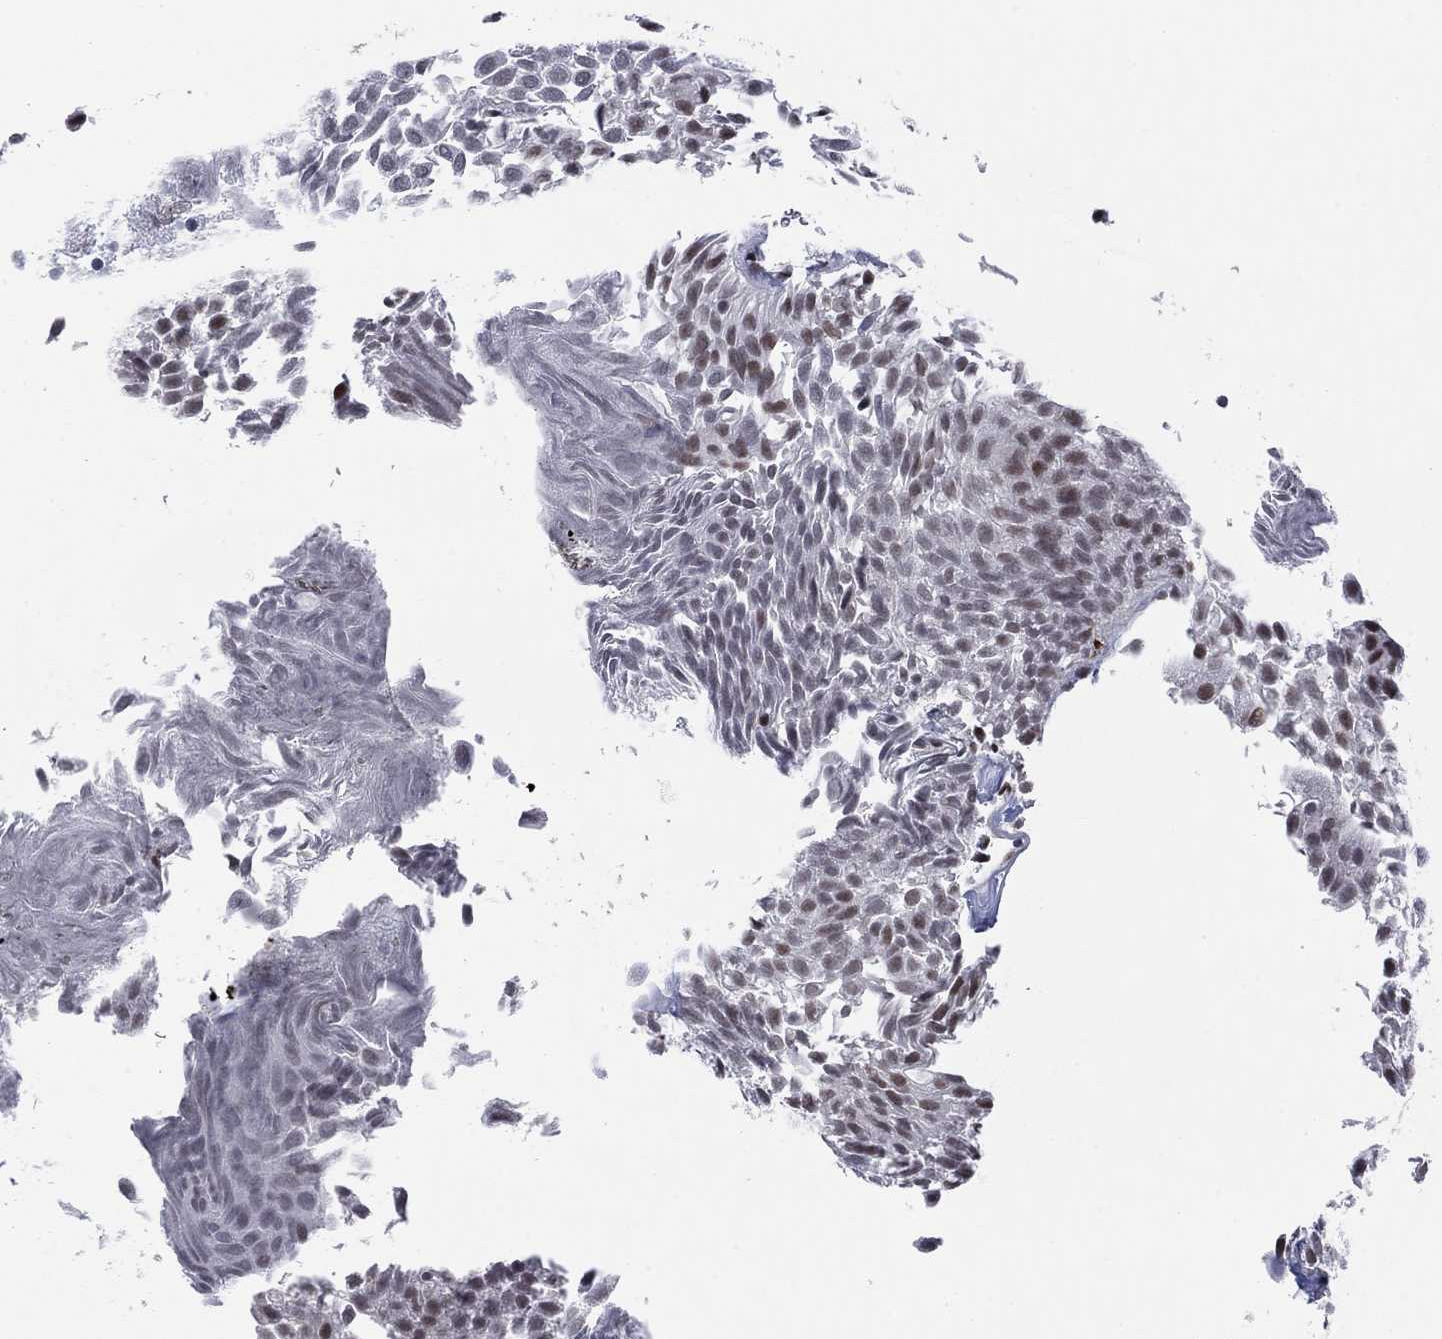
{"staining": {"intensity": "moderate", "quantity": "<25%", "location": "nuclear"}, "tissue": "urothelial cancer", "cell_type": "Tumor cells", "image_type": "cancer", "snomed": [{"axis": "morphology", "description": "Urothelial carcinoma, Low grade"}, {"axis": "topography", "description": "Urinary bladder"}], "caption": "Immunohistochemistry (IHC) micrograph of neoplastic tissue: low-grade urothelial carcinoma stained using immunohistochemistry reveals low levels of moderate protein expression localized specifically in the nuclear of tumor cells, appearing as a nuclear brown color.", "gene": "HCFC1", "patient": {"sex": "male", "age": 52}}